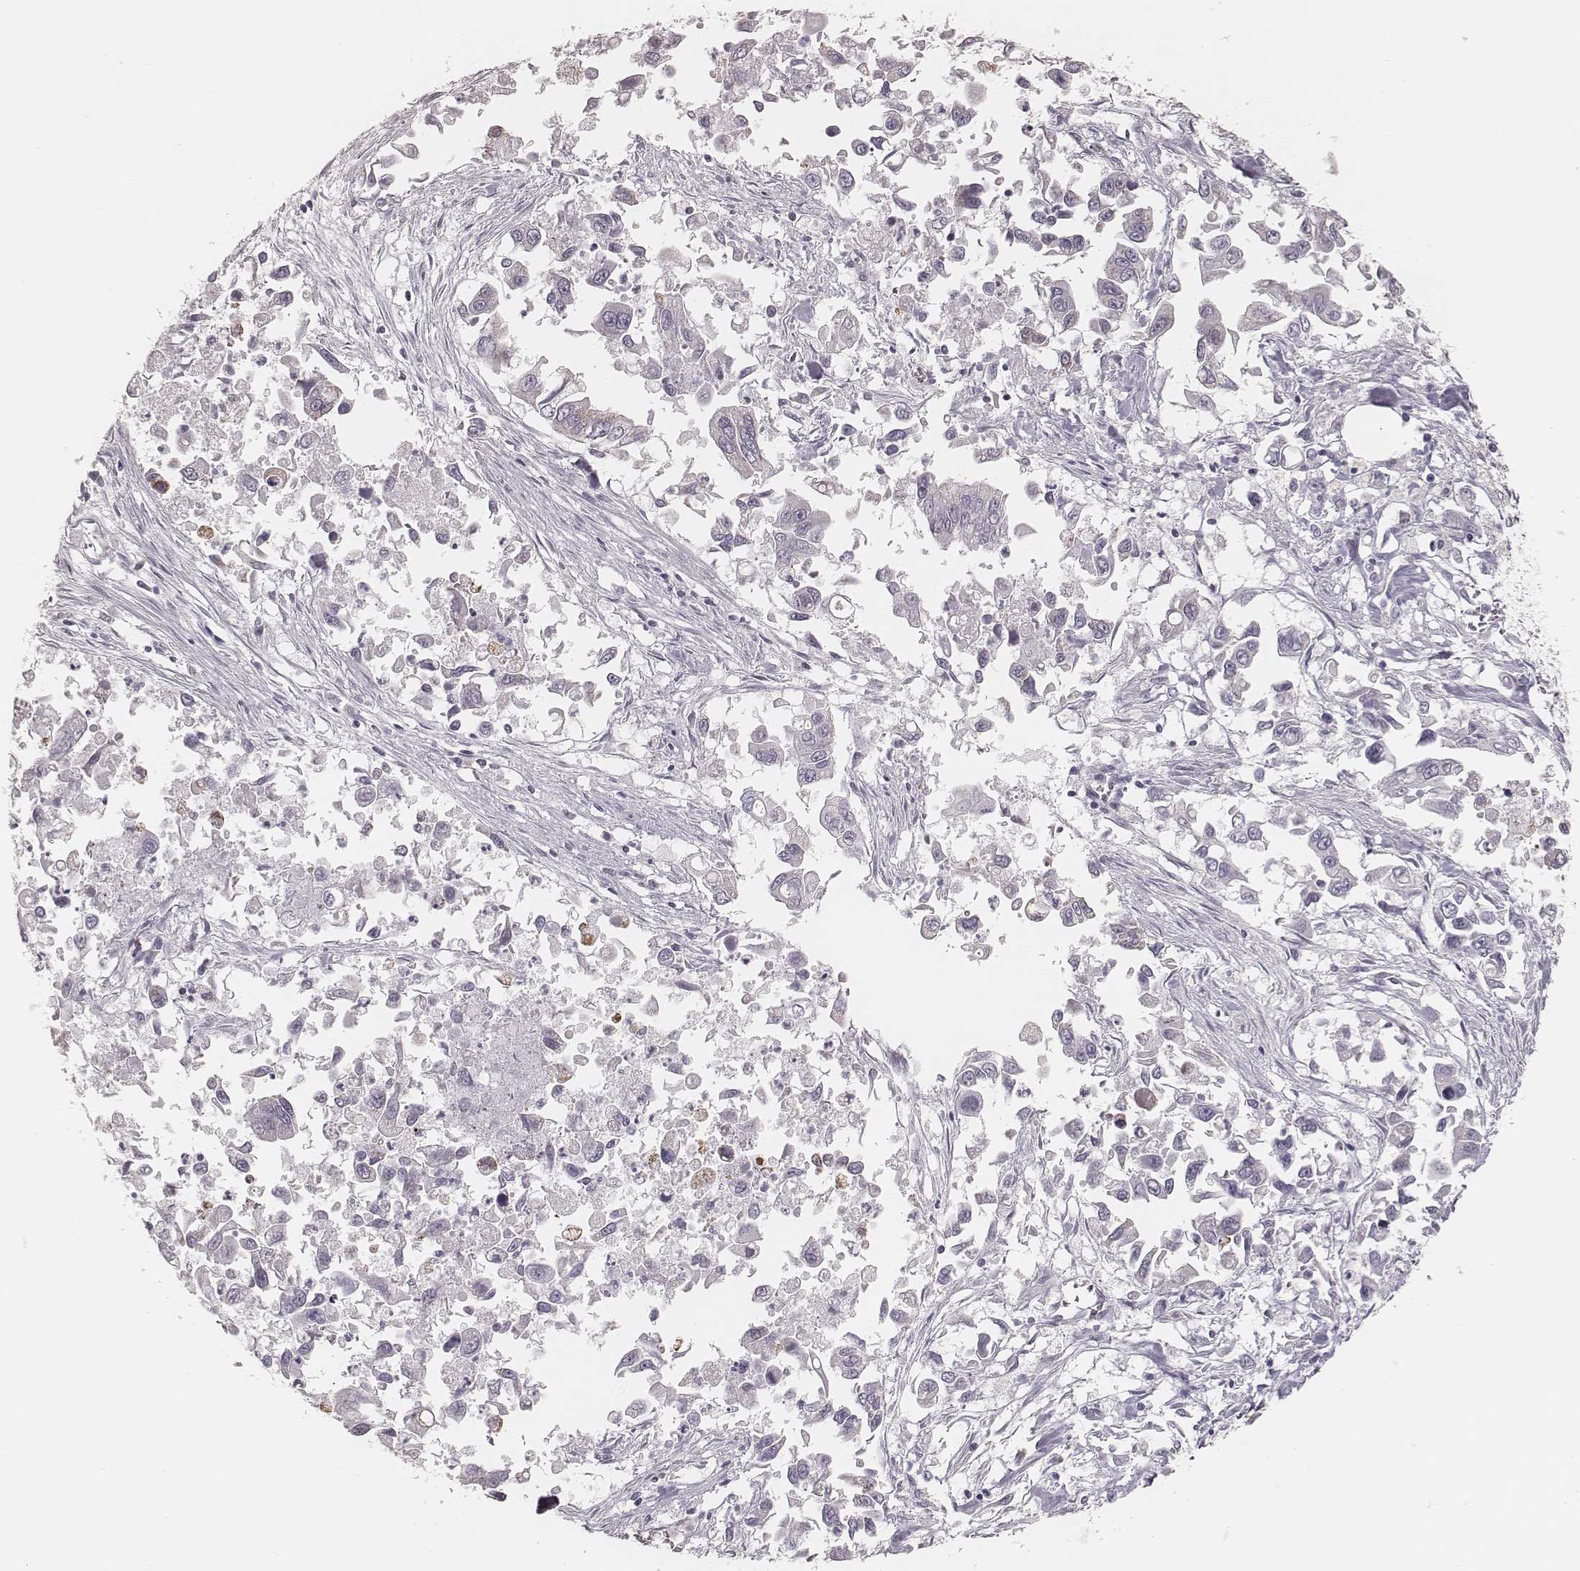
{"staining": {"intensity": "negative", "quantity": "none", "location": "none"}, "tissue": "pancreatic cancer", "cell_type": "Tumor cells", "image_type": "cancer", "snomed": [{"axis": "morphology", "description": "Adenocarcinoma, NOS"}, {"axis": "topography", "description": "Pancreas"}], "caption": "Pancreatic cancer stained for a protein using immunohistochemistry (IHC) demonstrates no expression tumor cells.", "gene": "KIF5C", "patient": {"sex": "female", "age": 83}}